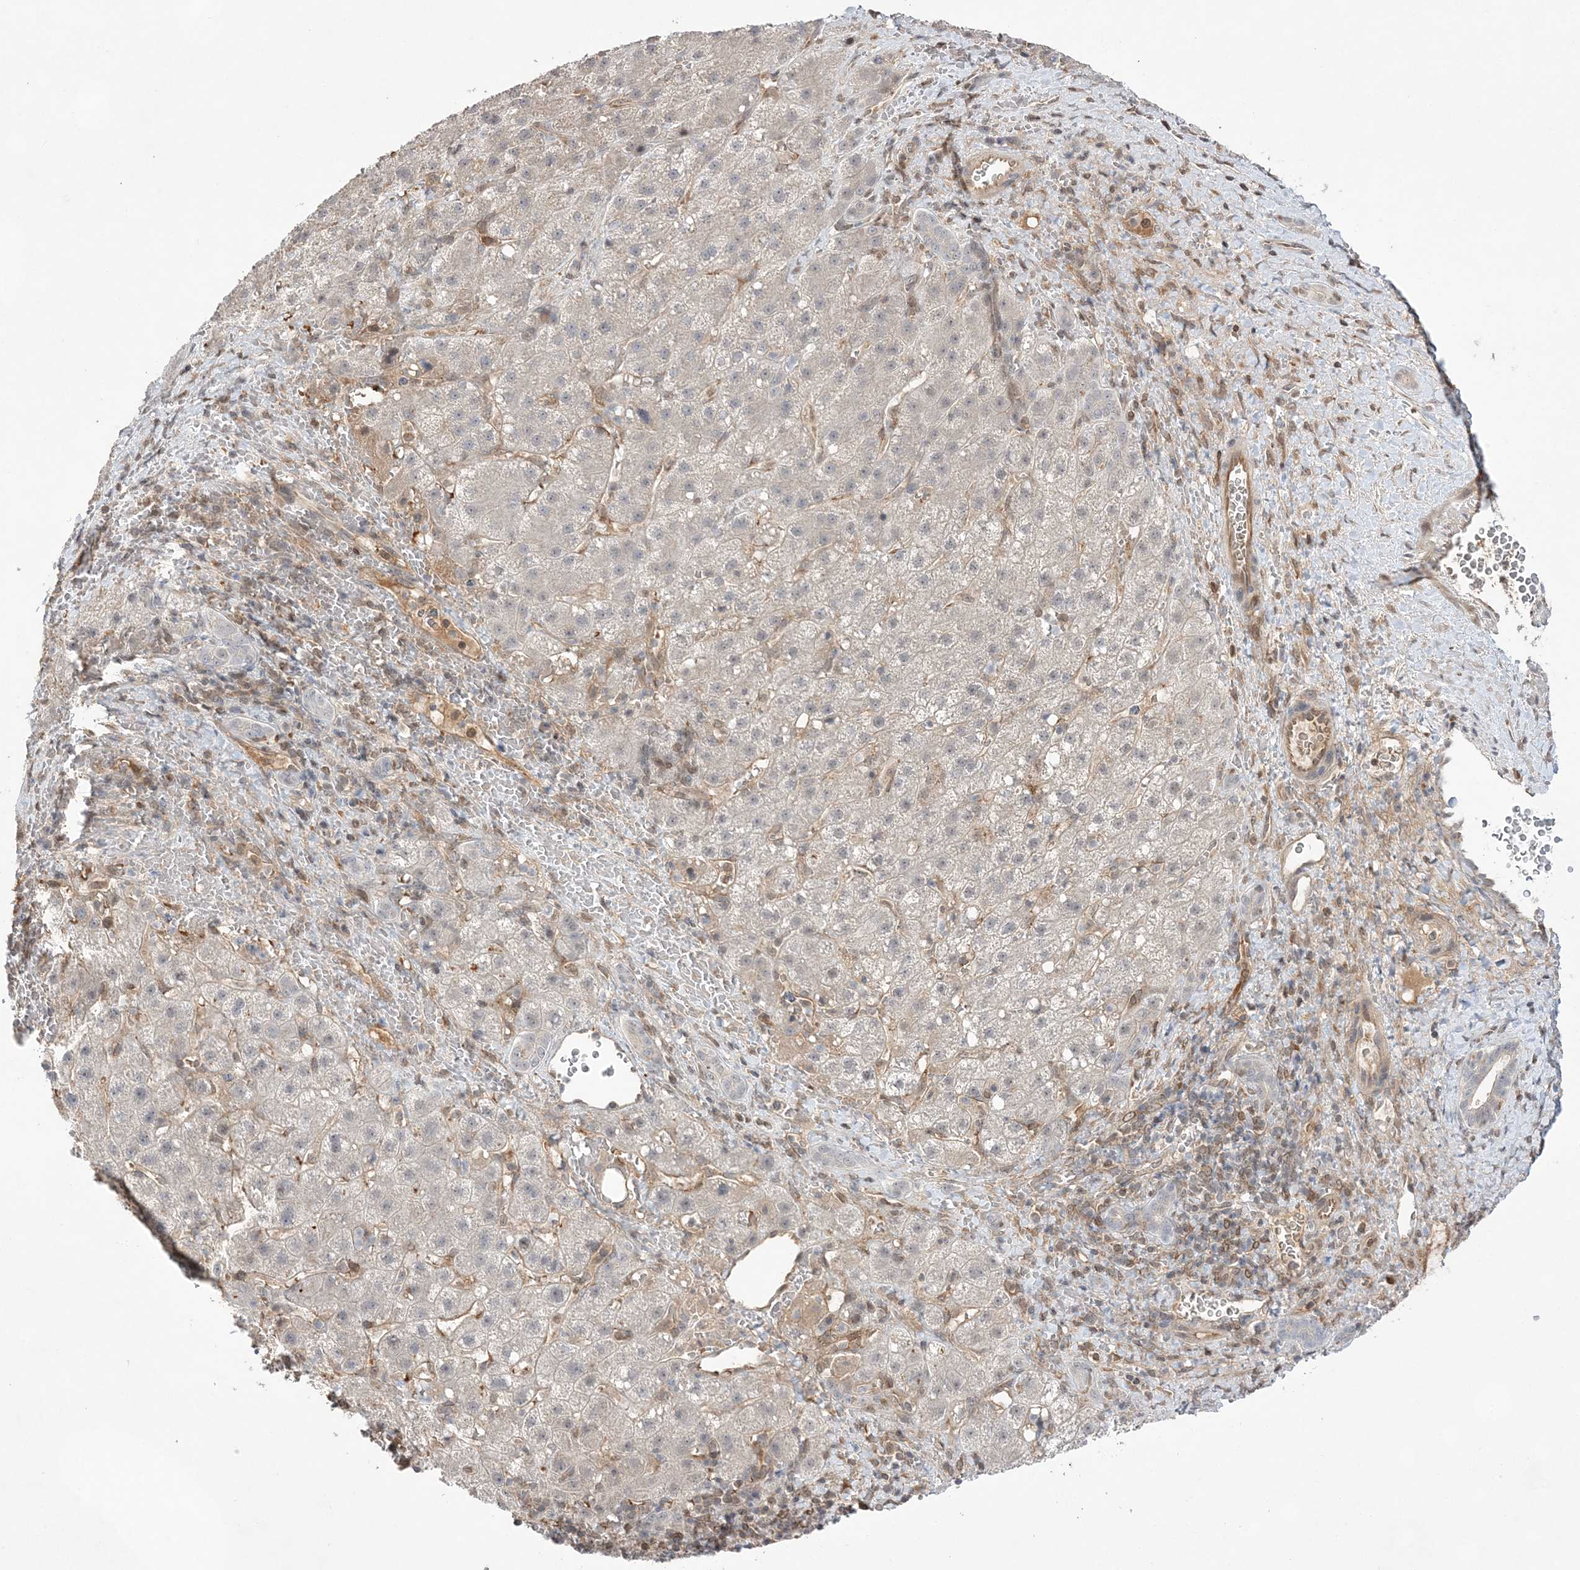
{"staining": {"intensity": "negative", "quantity": "none", "location": "none"}, "tissue": "liver cancer", "cell_type": "Tumor cells", "image_type": "cancer", "snomed": [{"axis": "morphology", "description": "Carcinoma, Hepatocellular, NOS"}, {"axis": "topography", "description": "Liver"}], "caption": "Tumor cells are negative for brown protein staining in liver cancer (hepatocellular carcinoma).", "gene": "TMEM132B", "patient": {"sex": "male", "age": 57}}